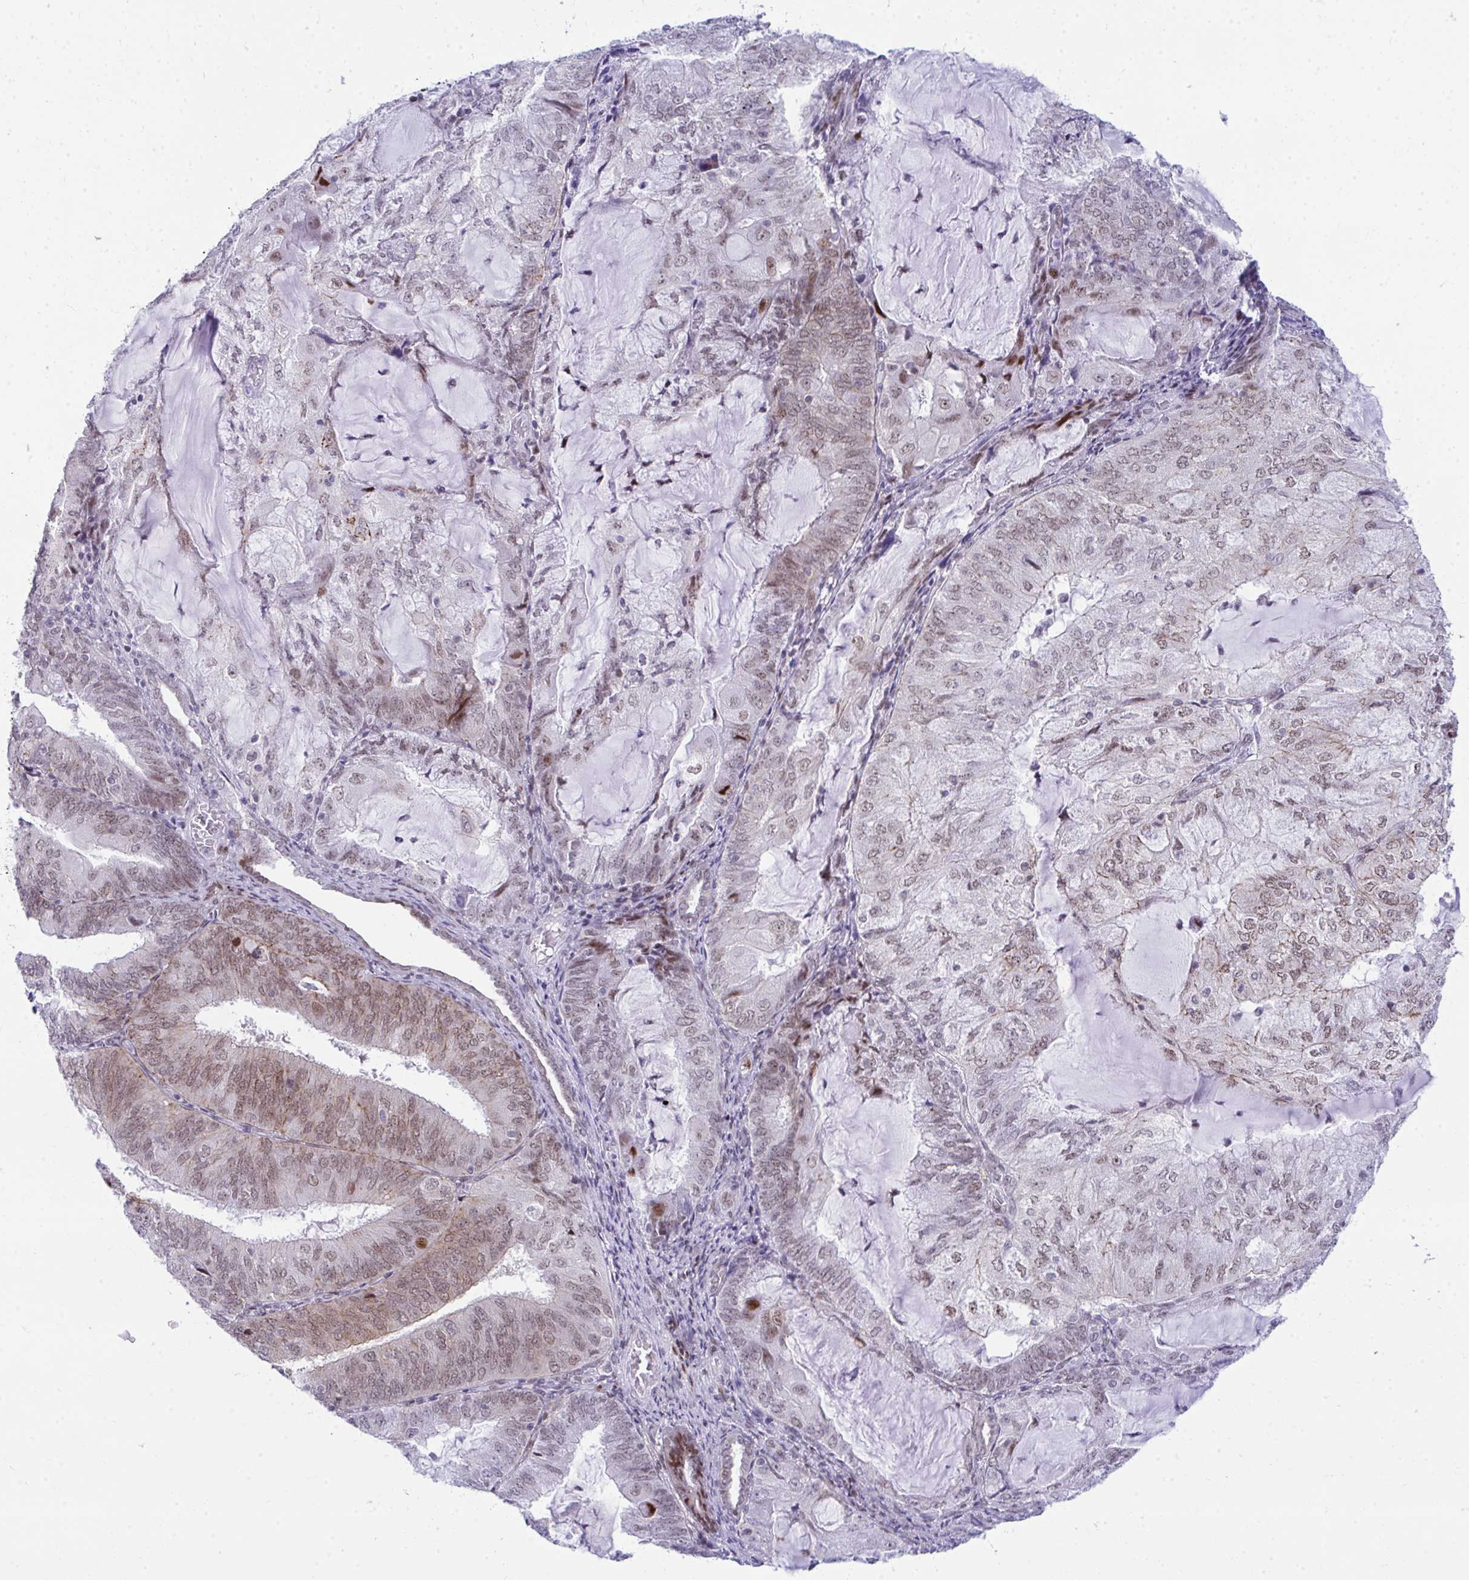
{"staining": {"intensity": "moderate", "quantity": "25%-75%", "location": "nuclear"}, "tissue": "endometrial cancer", "cell_type": "Tumor cells", "image_type": "cancer", "snomed": [{"axis": "morphology", "description": "Adenocarcinoma, NOS"}, {"axis": "topography", "description": "Endometrium"}], "caption": "About 25%-75% of tumor cells in human endometrial cancer (adenocarcinoma) exhibit moderate nuclear protein positivity as visualized by brown immunohistochemical staining.", "gene": "GLDN", "patient": {"sex": "female", "age": 81}}